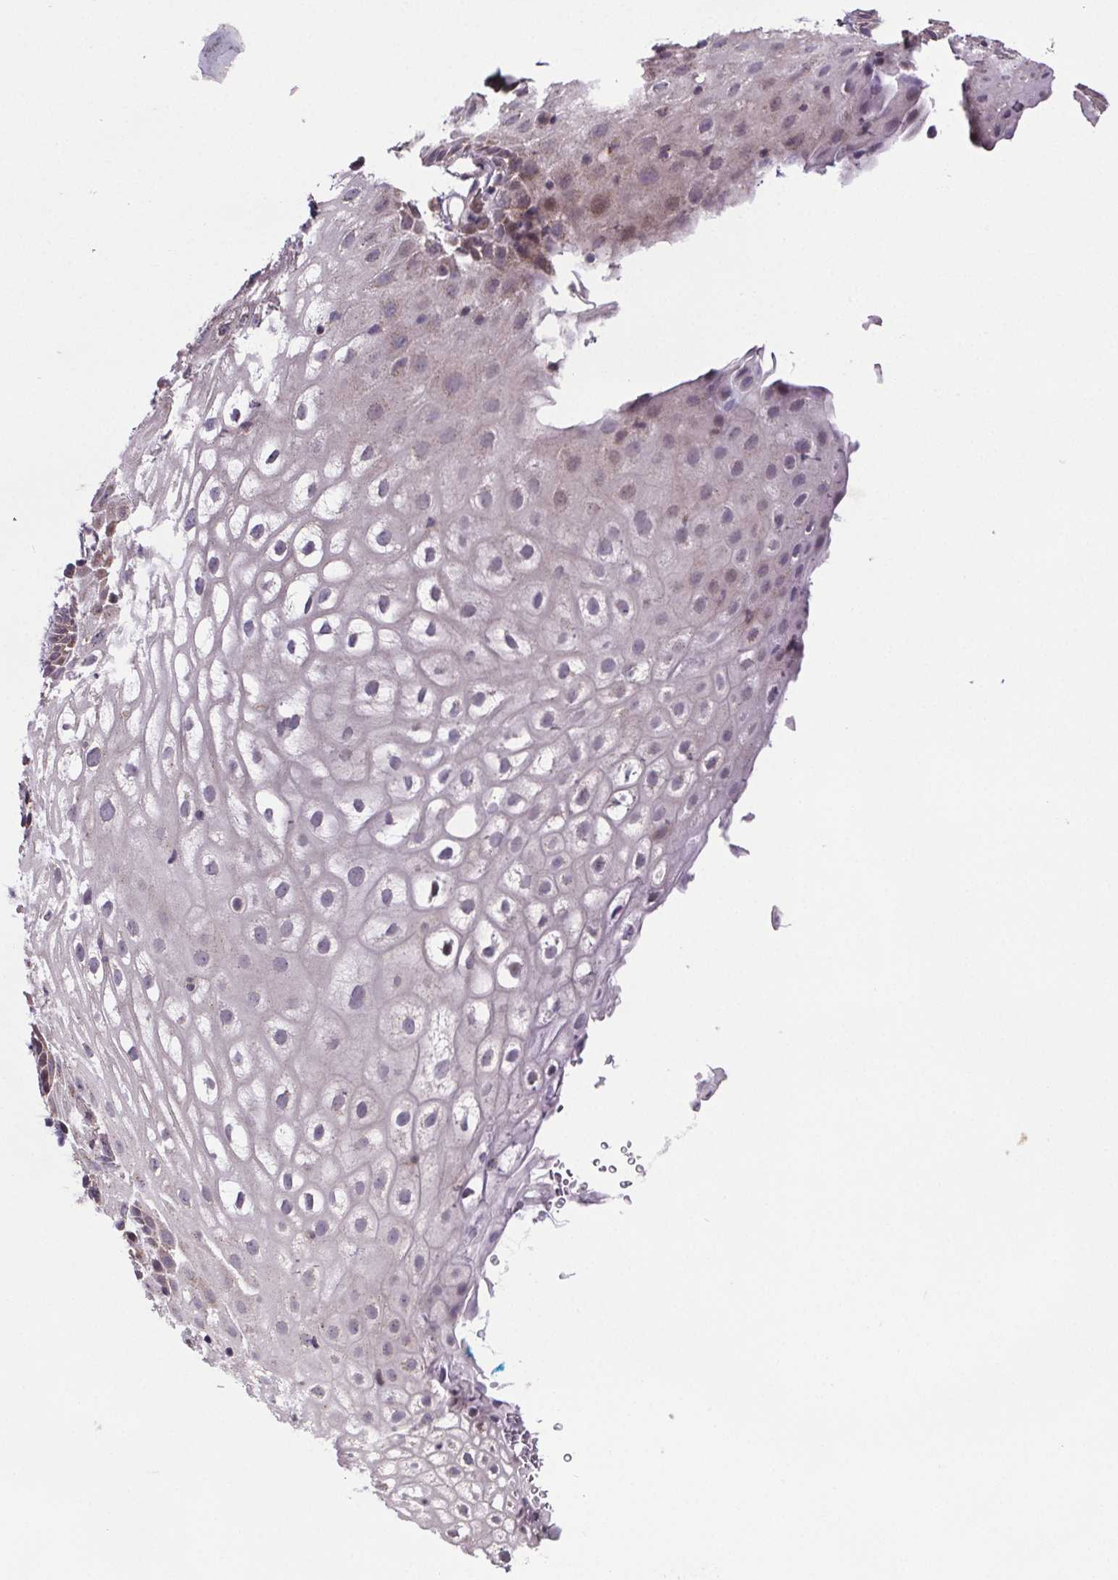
{"staining": {"intensity": "negative", "quantity": "none", "location": "none"}, "tissue": "vagina", "cell_type": "Squamous epithelial cells", "image_type": "normal", "snomed": [{"axis": "morphology", "description": "Normal tissue, NOS"}, {"axis": "morphology", "description": "Adenocarcinoma, NOS"}, {"axis": "topography", "description": "Rectum"}, {"axis": "topography", "description": "Vagina"}, {"axis": "topography", "description": "Peripheral nerve tissue"}], "caption": "This is an IHC micrograph of normal vagina. There is no positivity in squamous epithelial cells.", "gene": "TTC12", "patient": {"sex": "female", "age": 71}}